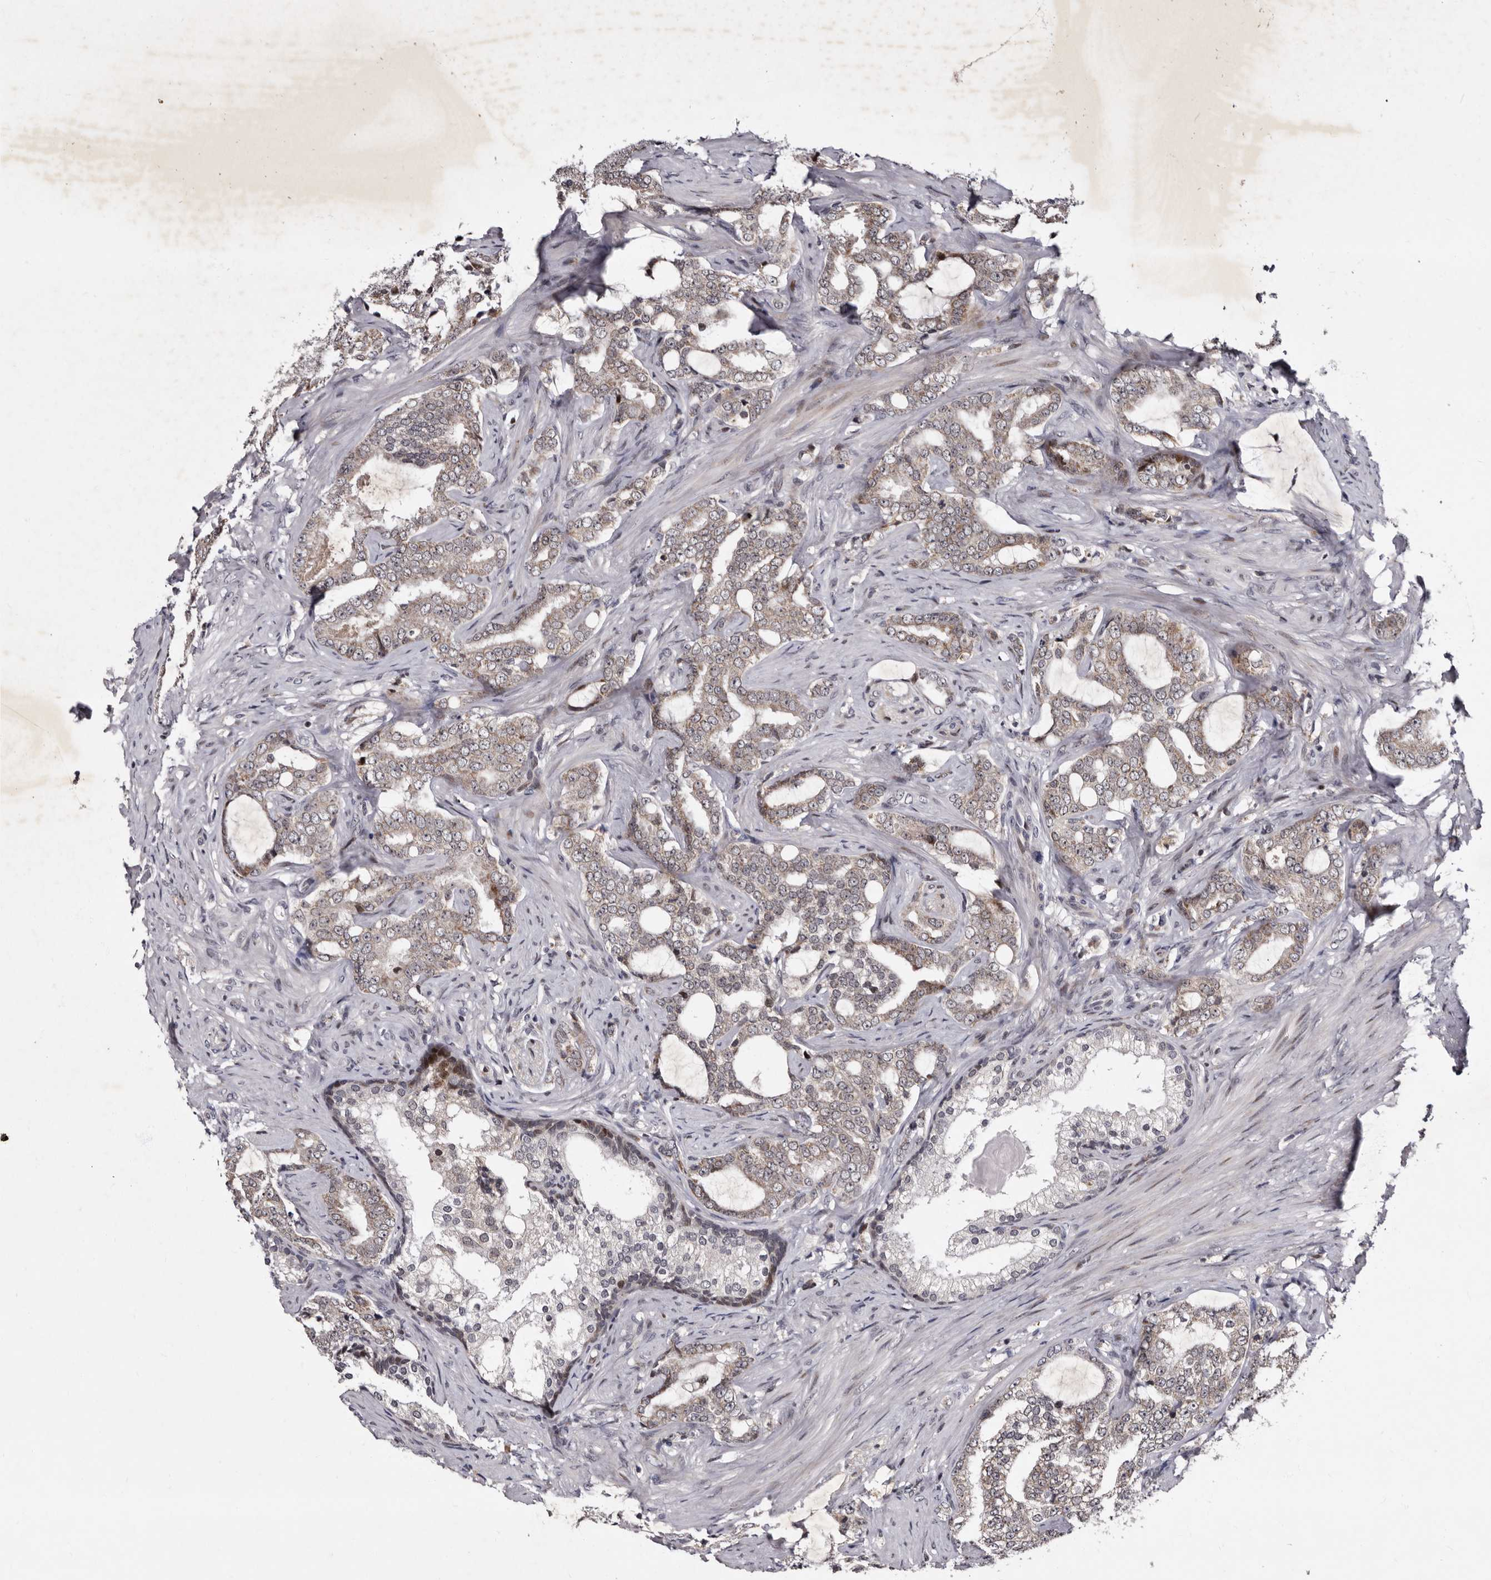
{"staining": {"intensity": "weak", "quantity": "<25%", "location": "cytoplasmic/membranous"}, "tissue": "prostate cancer", "cell_type": "Tumor cells", "image_type": "cancer", "snomed": [{"axis": "morphology", "description": "Adenocarcinoma, High grade"}, {"axis": "topography", "description": "Prostate"}], "caption": "Image shows no significant protein staining in tumor cells of prostate cancer (high-grade adenocarcinoma).", "gene": "TNKS", "patient": {"sex": "male", "age": 64}}